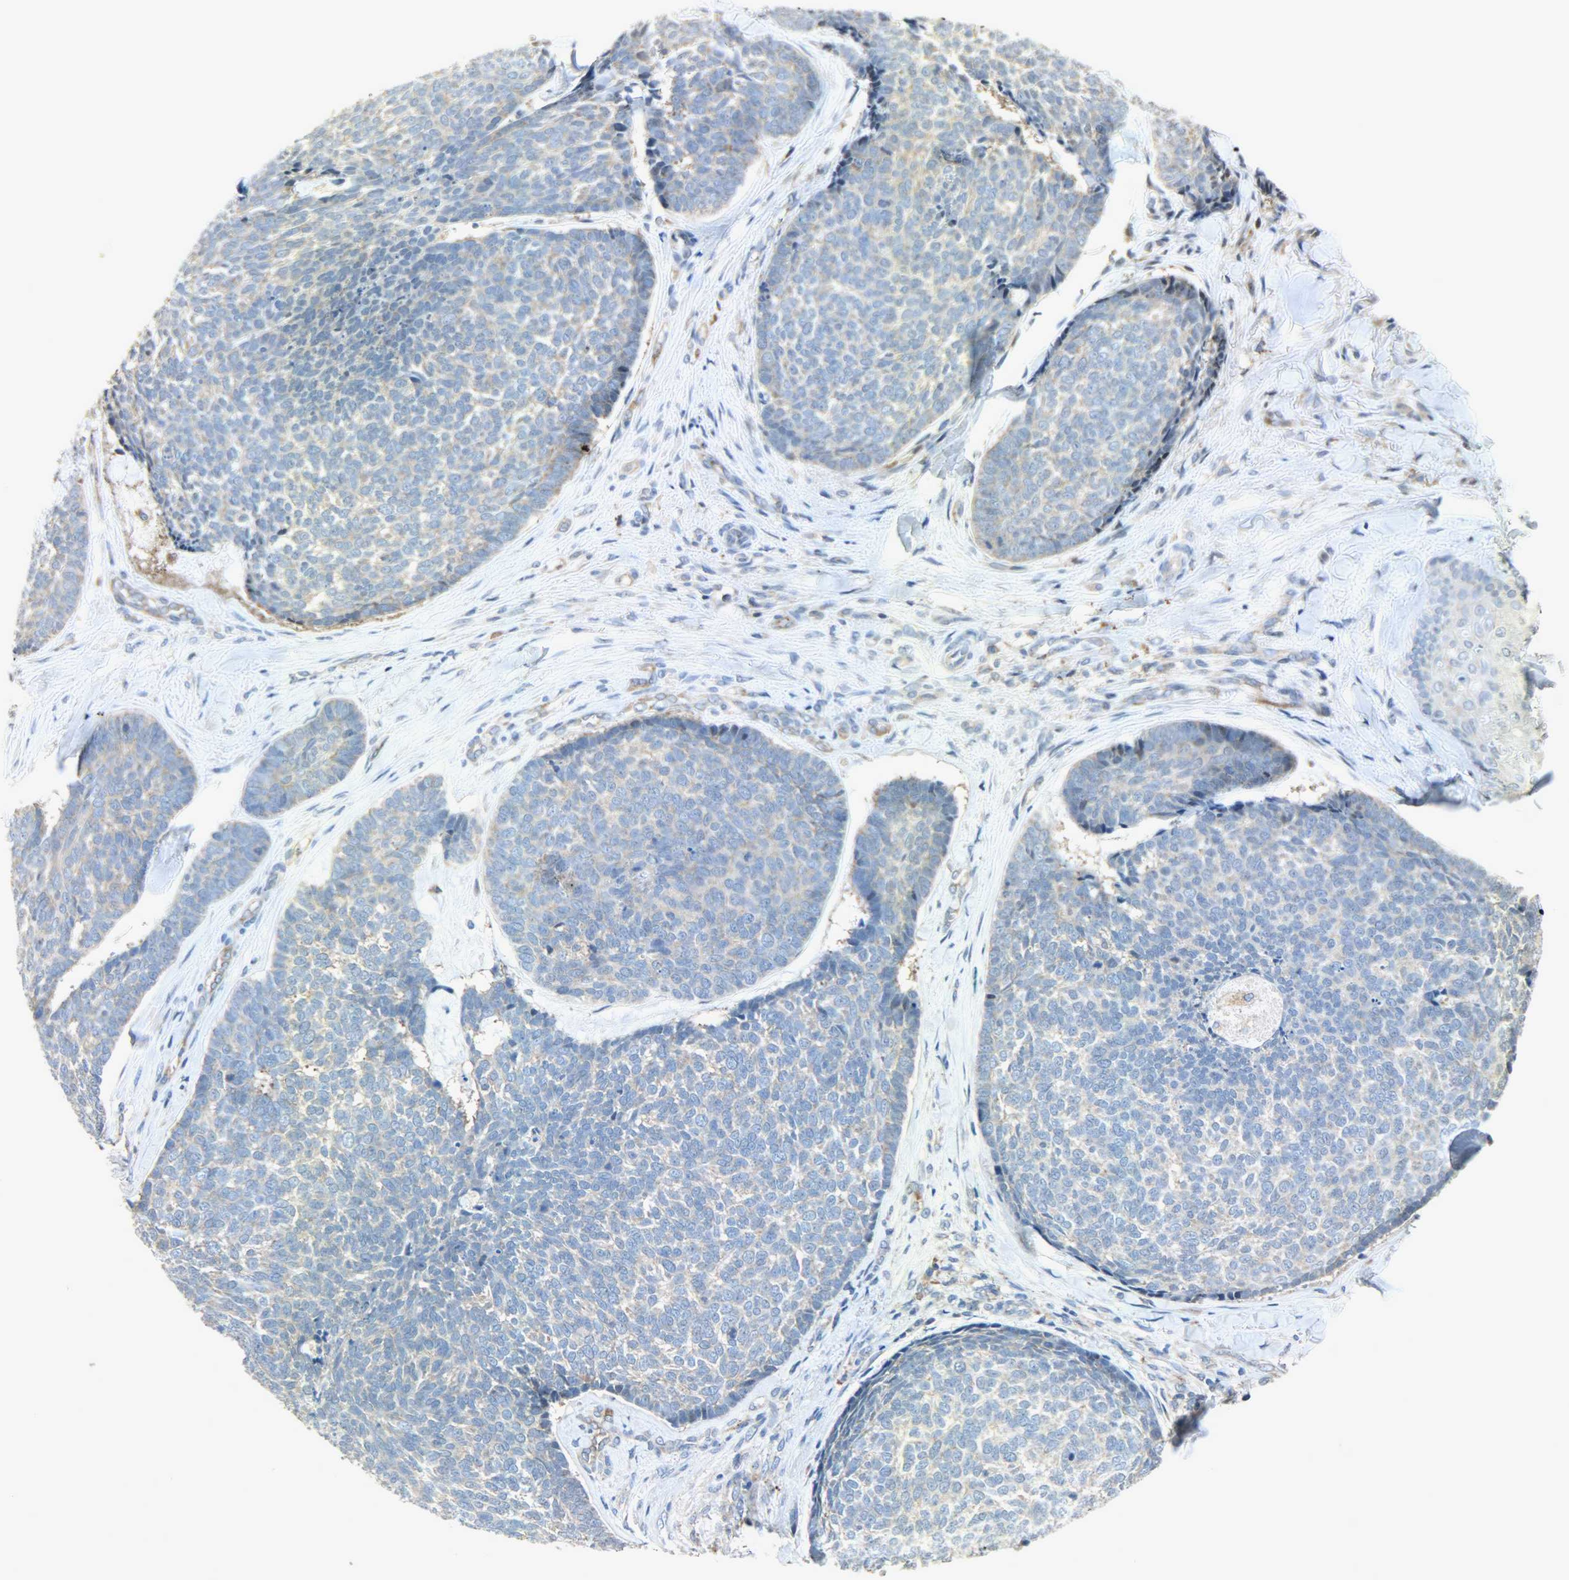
{"staining": {"intensity": "weak", "quantity": "25%-75%", "location": "cytoplasmic/membranous"}, "tissue": "skin cancer", "cell_type": "Tumor cells", "image_type": "cancer", "snomed": [{"axis": "morphology", "description": "Basal cell carcinoma"}, {"axis": "topography", "description": "Skin"}], "caption": "A micrograph showing weak cytoplasmic/membranous staining in about 25%-75% of tumor cells in skin cancer, as visualized by brown immunohistochemical staining.", "gene": "GIT2", "patient": {"sex": "male", "age": 84}}